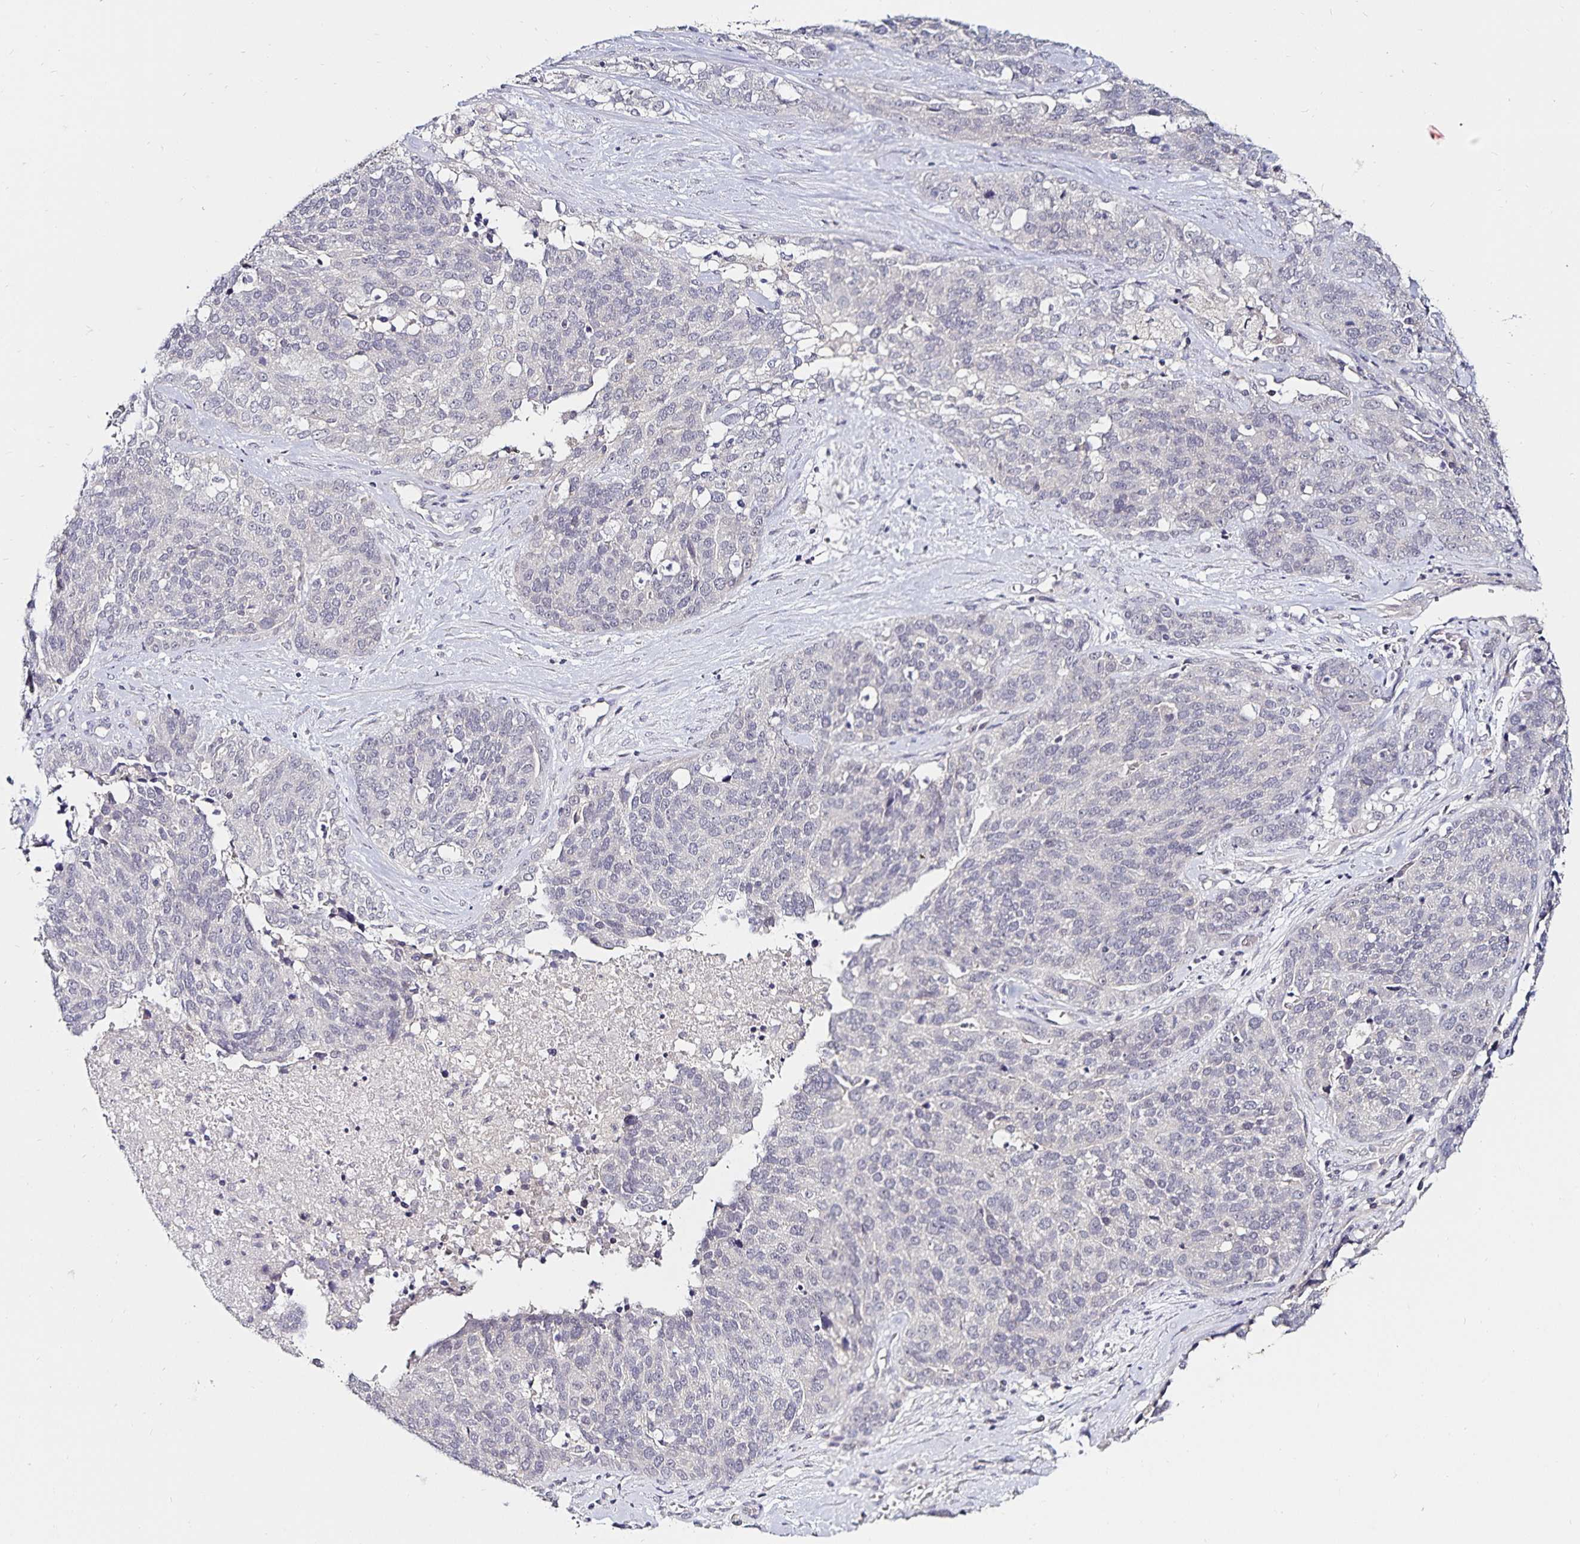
{"staining": {"intensity": "negative", "quantity": "none", "location": "none"}, "tissue": "ovarian cancer", "cell_type": "Tumor cells", "image_type": "cancer", "snomed": [{"axis": "morphology", "description": "Cystadenocarcinoma, serous, NOS"}, {"axis": "topography", "description": "Ovary"}], "caption": "This is an immunohistochemistry (IHC) image of ovarian serous cystadenocarcinoma. There is no staining in tumor cells.", "gene": "ACSL5", "patient": {"sex": "female", "age": 44}}